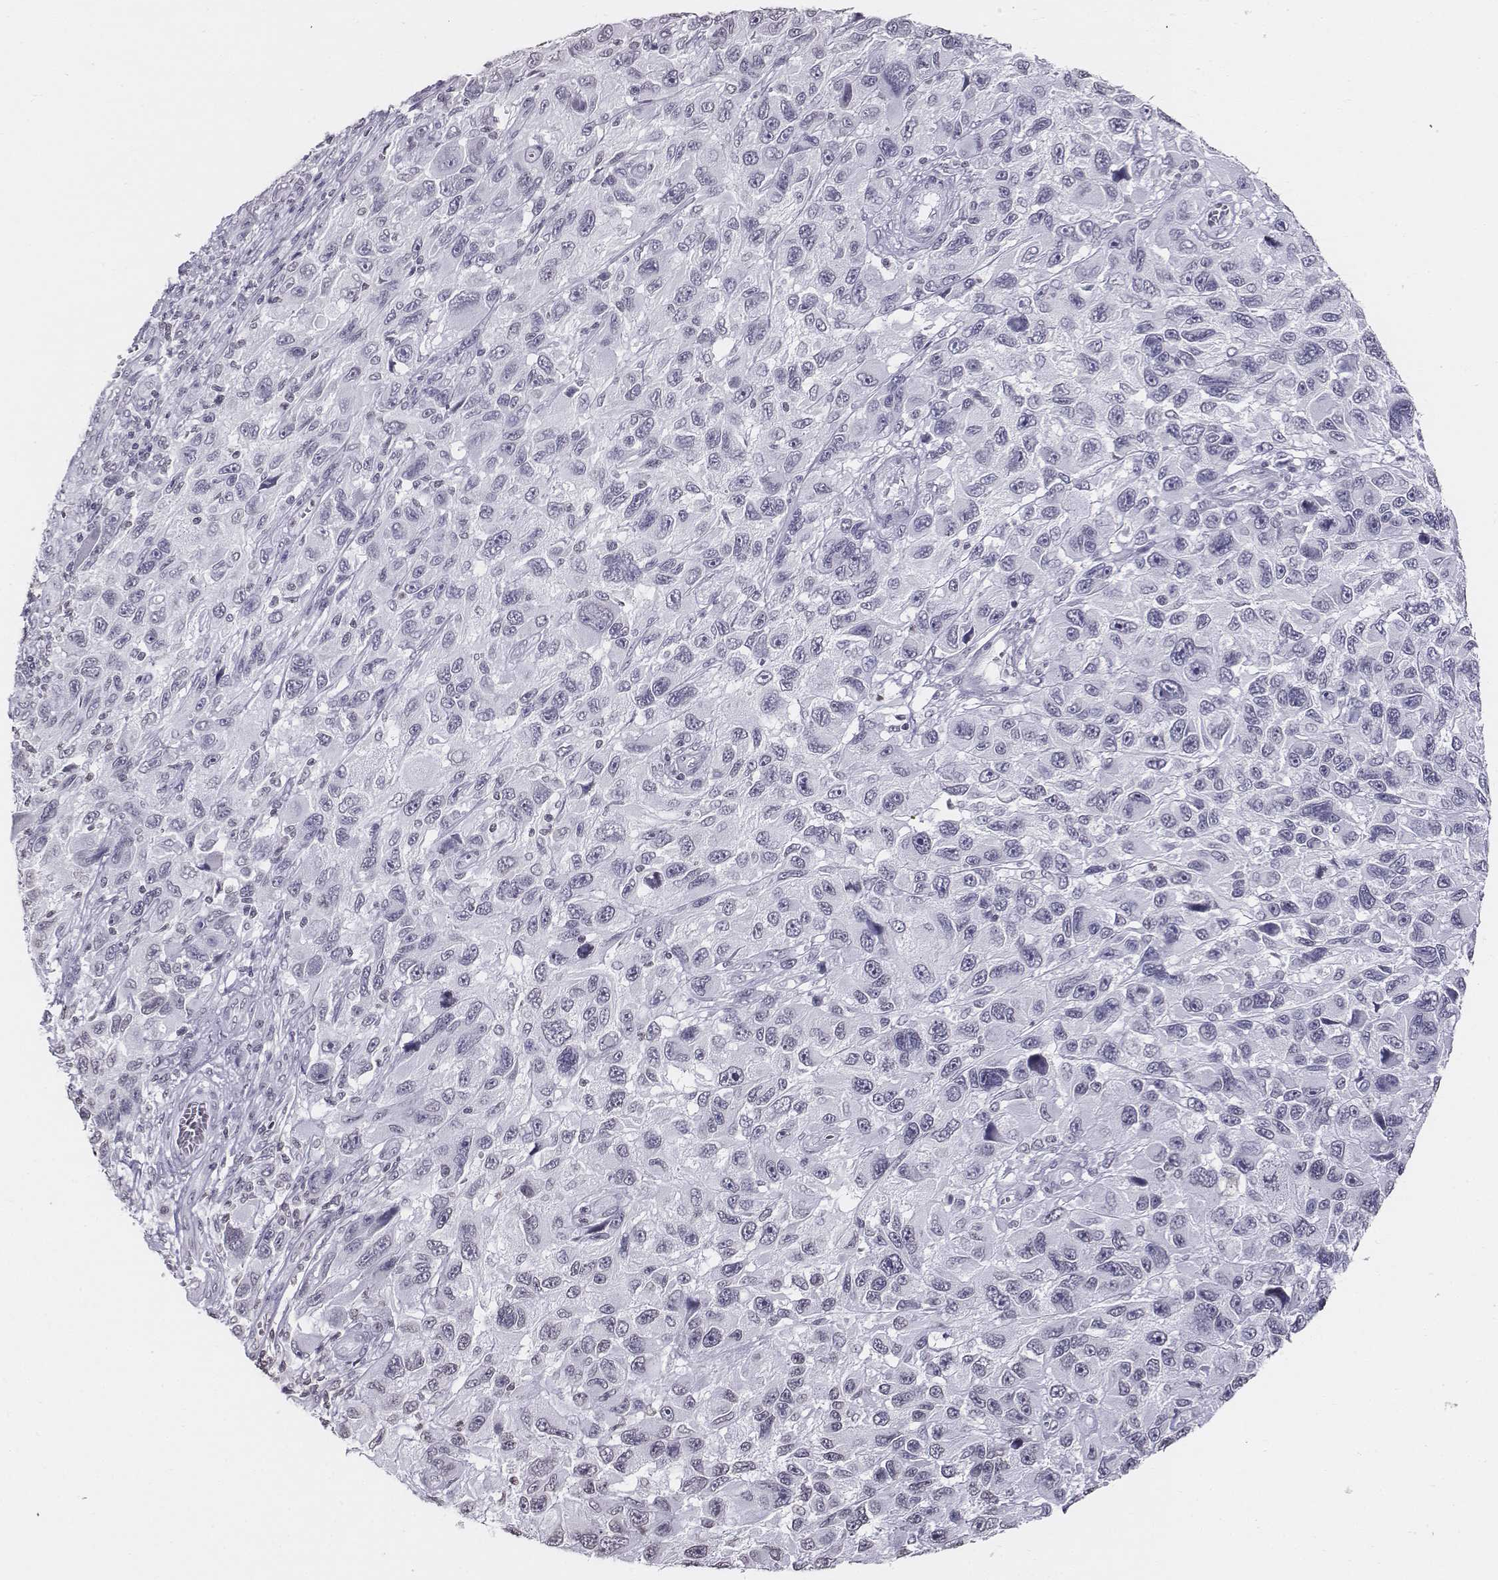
{"staining": {"intensity": "negative", "quantity": "none", "location": "none"}, "tissue": "melanoma", "cell_type": "Tumor cells", "image_type": "cancer", "snomed": [{"axis": "morphology", "description": "Malignant melanoma, NOS"}, {"axis": "topography", "description": "Skin"}], "caption": "Tumor cells are negative for brown protein staining in melanoma. (Stains: DAB immunohistochemistry with hematoxylin counter stain, Microscopy: brightfield microscopy at high magnification).", "gene": "BARHL1", "patient": {"sex": "male", "age": 53}}